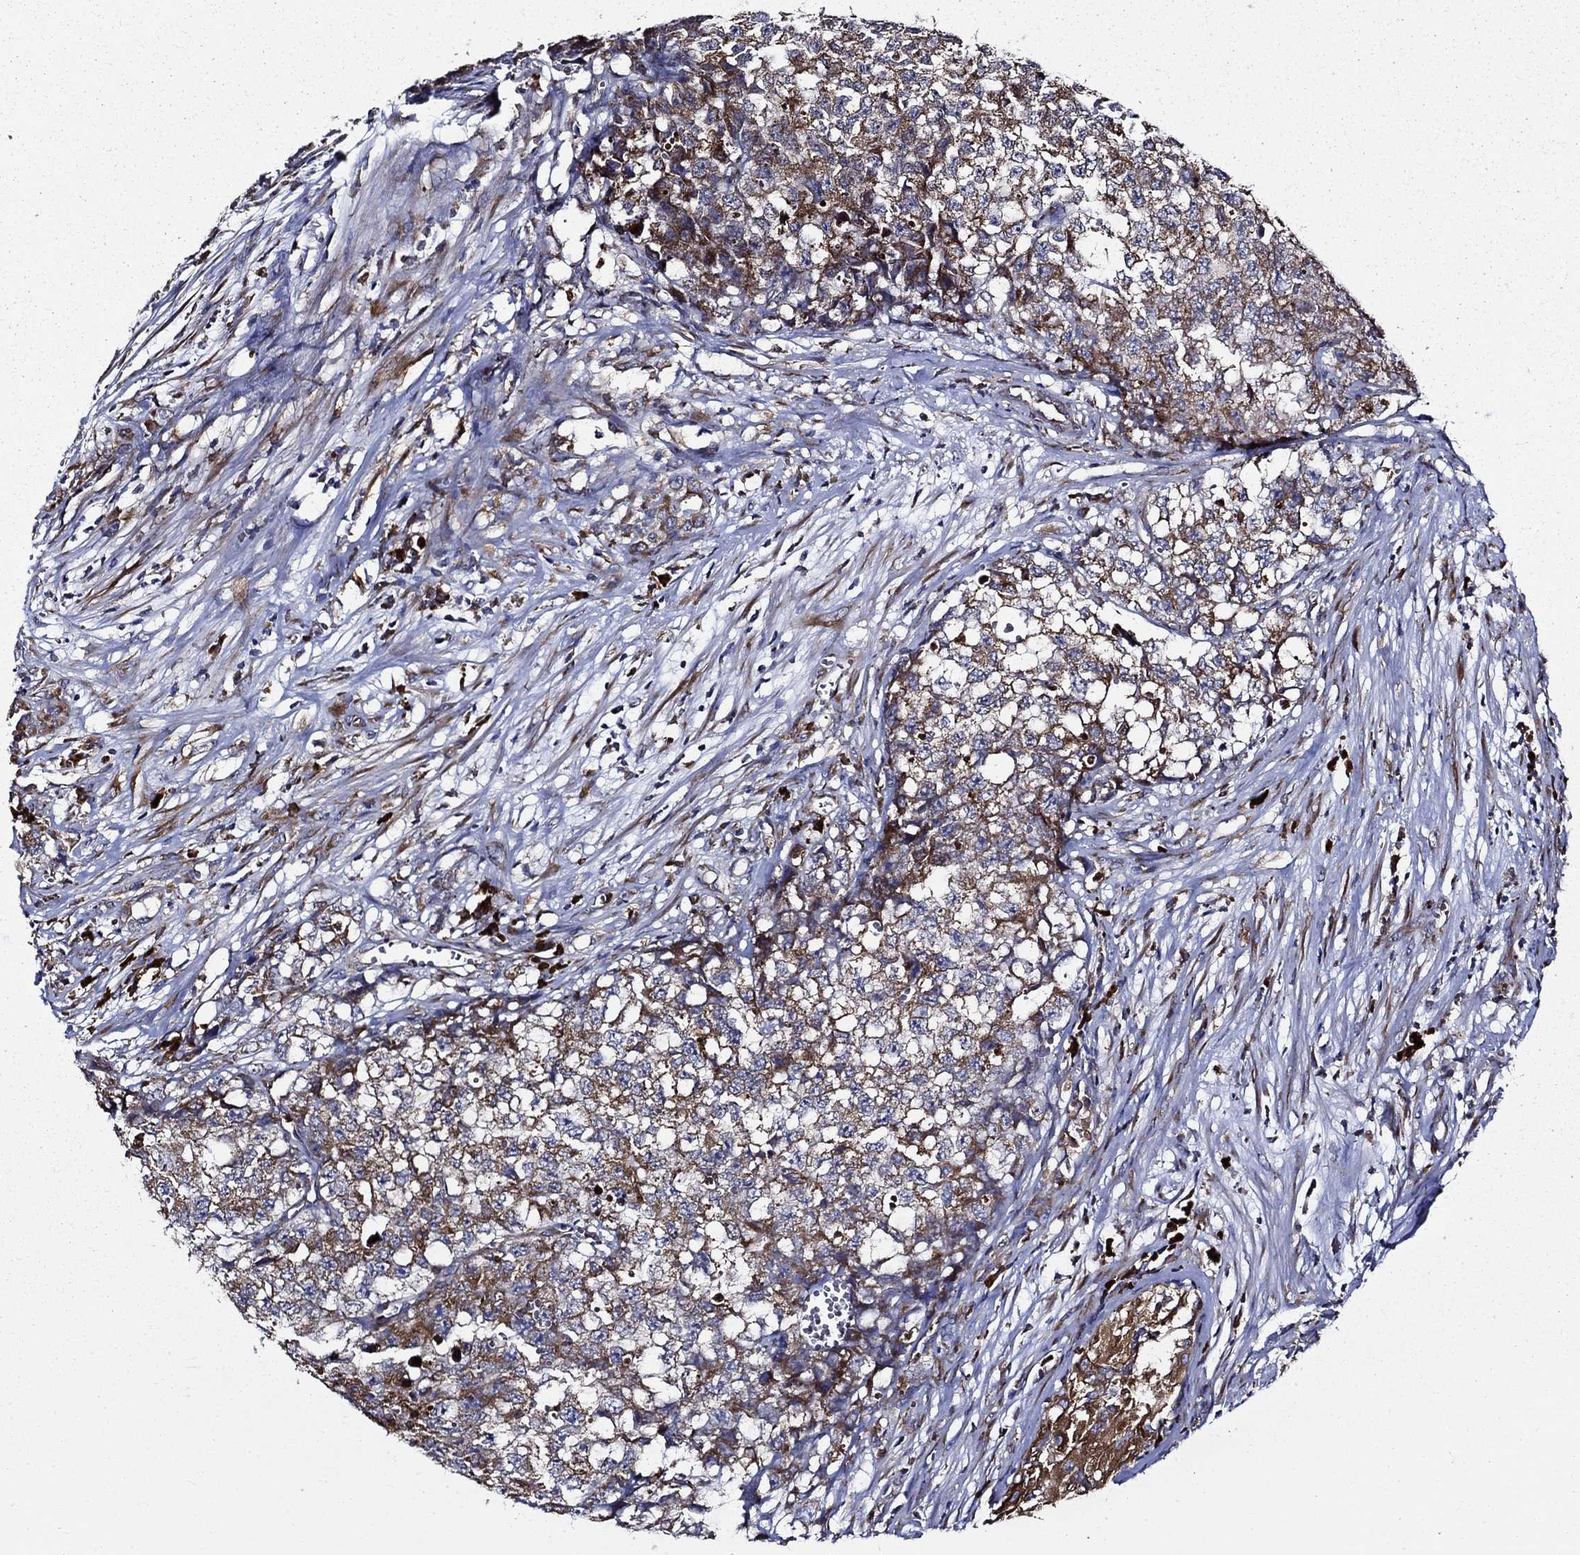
{"staining": {"intensity": "moderate", "quantity": ">75%", "location": "cytoplasmic/membranous"}, "tissue": "testis cancer", "cell_type": "Tumor cells", "image_type": "cancer", "snomed": [{"axis": "morphology", "description": "Seminoma, NOS"}, {"axis": "morphology", "description": "Carcinoma, Embryonal, NOS"}, {"axis": "topography", "description": "Testis"}], "caption": "Immunohistochemical staining of human testis cancer displays medium levels of moderate cytoplasmic/membranous positivity in approximately >75% of tumor cells.", "gene": "PRDX4", "patient": {"sex": "male", "age": 22}}